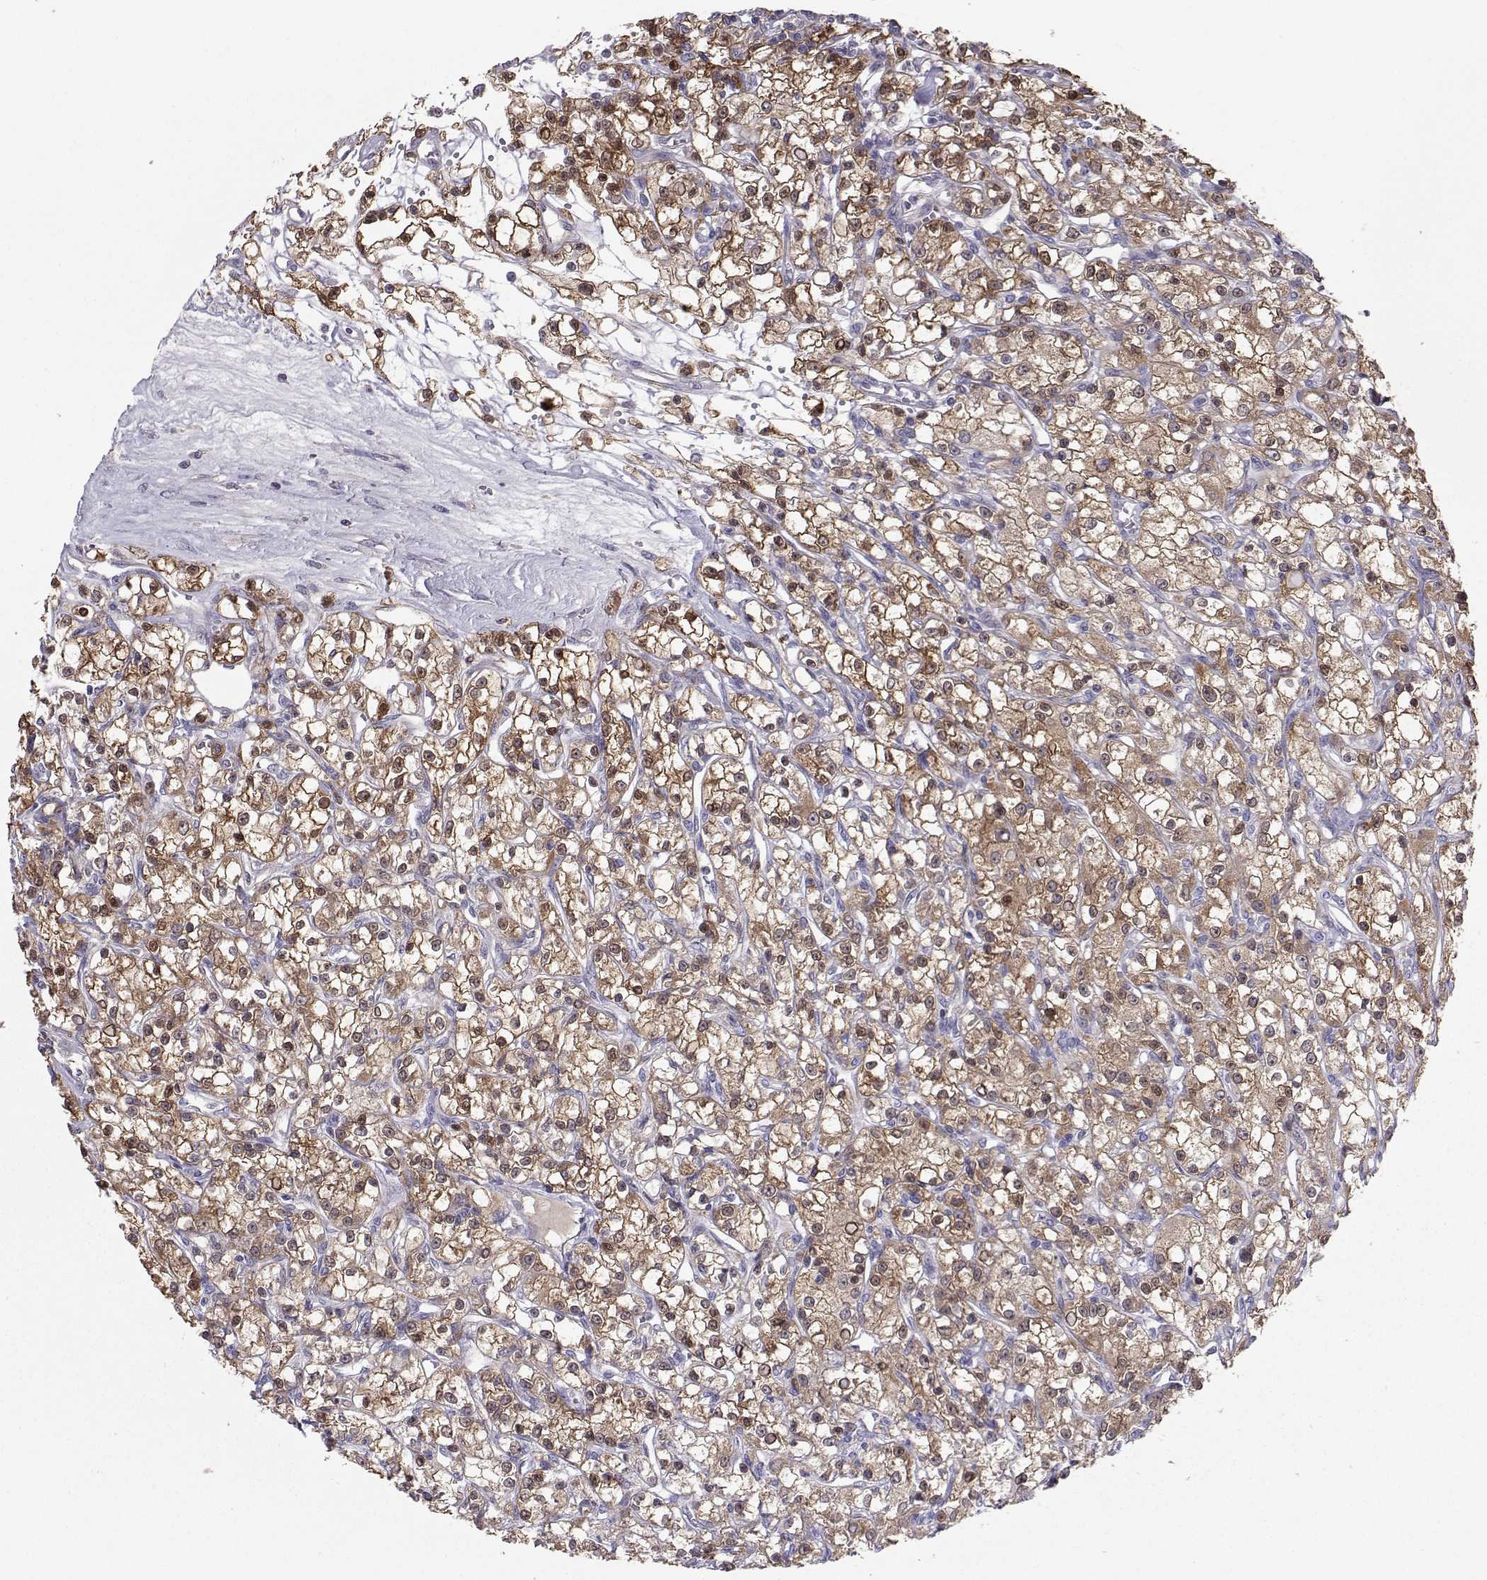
{"staining": {"intensity": "moderate", "quantity": ">75%", "location": "cytoplasmic/membranous"}, "tissue": "renal cancer", "cell_type": "Tumor cells", "image_type": "cancer", "snomed": [{"axis": "morphology", "description": "Adenocarcinoma, NOS"}, {"axis": "topography", "description": "Kidney"}], "caption": "Renal cancer was stained to show a protein in brown. There is medium levels of moderate cytoplasmic/membranous staining in about >75% of tumor cells.", "gene": "NCAM2", "patient": {"sex": "female", "age": 59}}